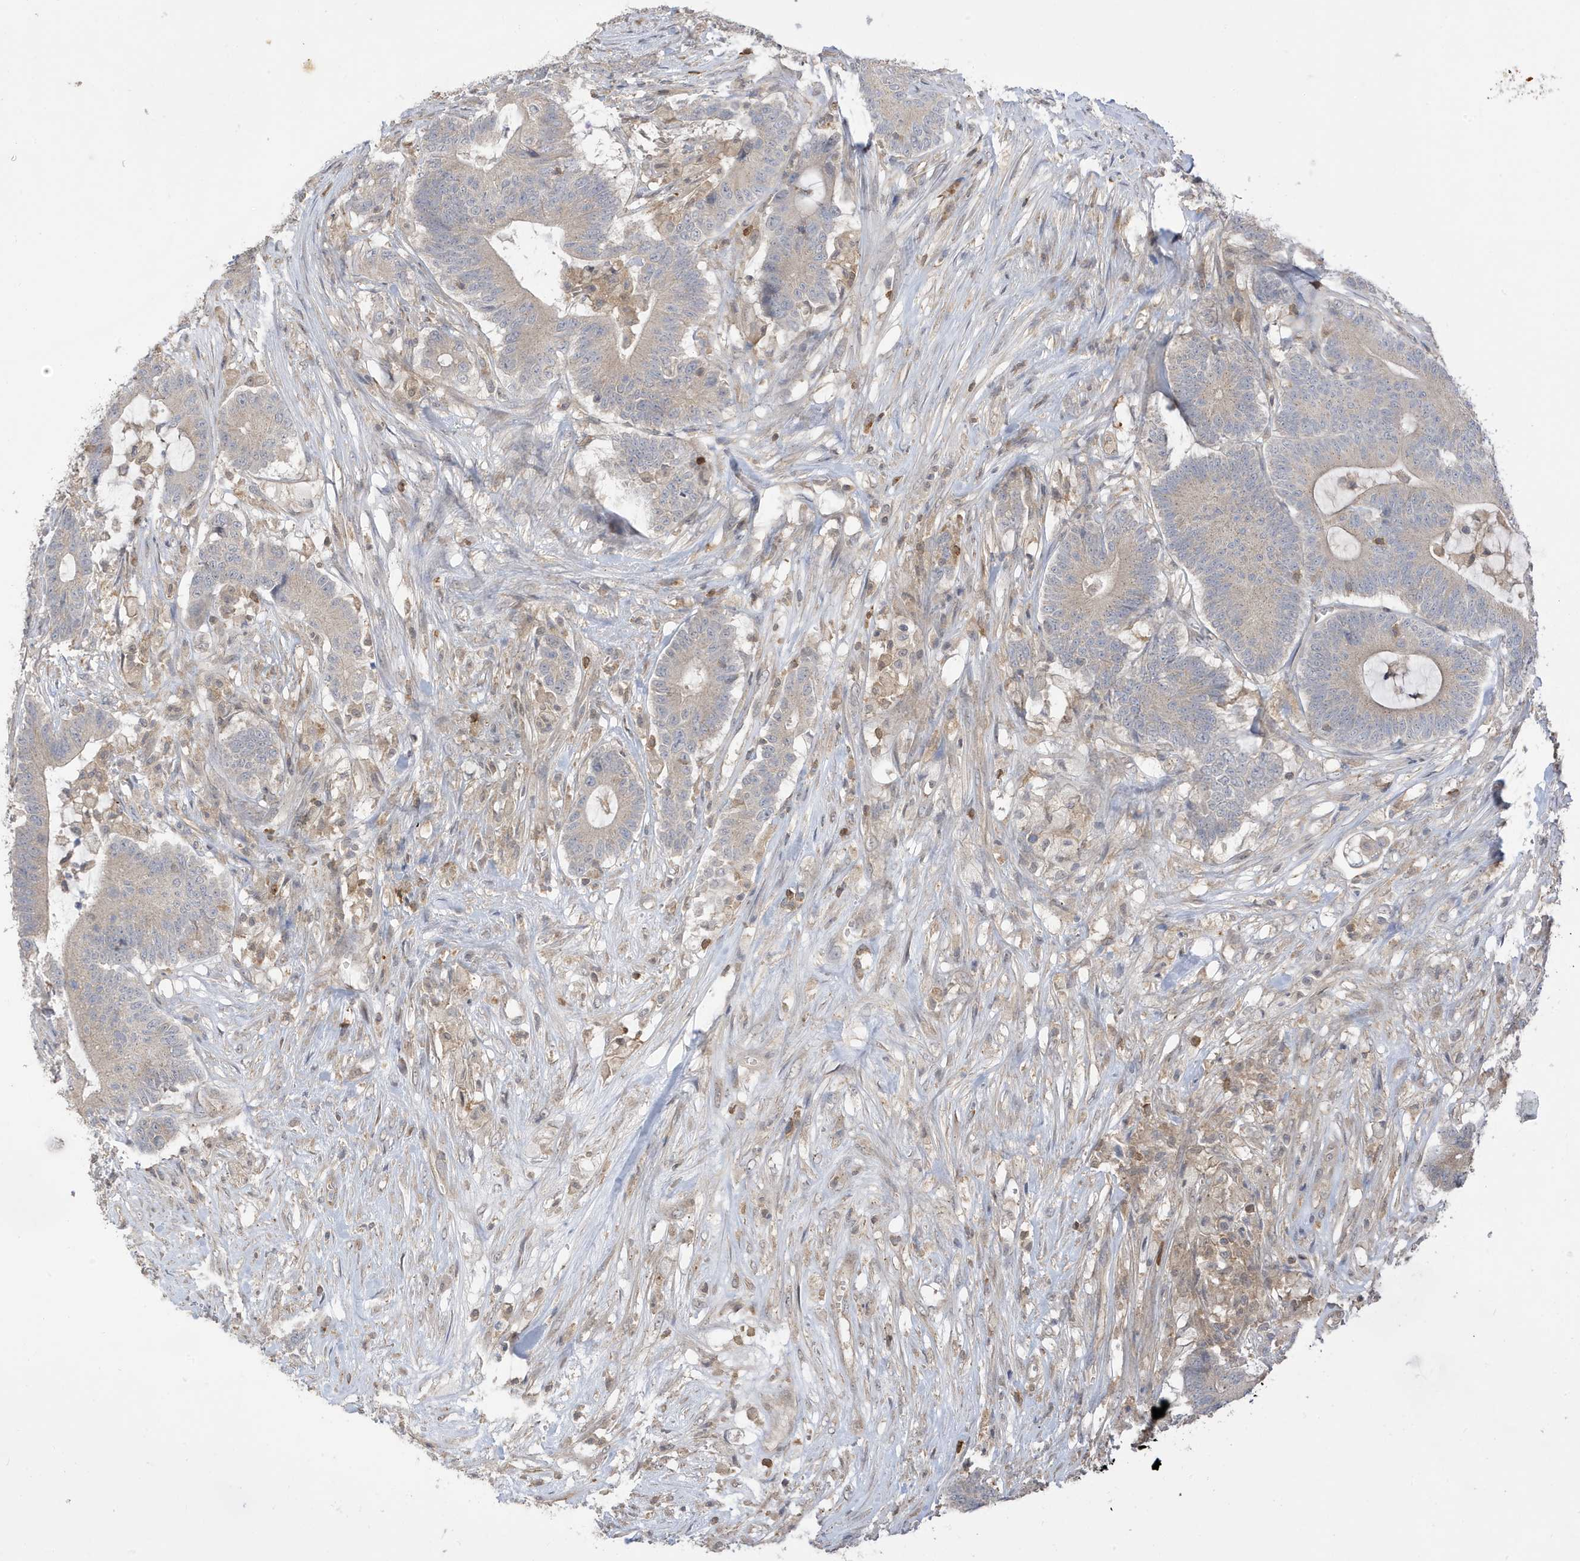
{"staining": {"intensity": "weak", "quantity": "<25%", "location": "cytoplasmic/membranous"}, "tissue": "colorectal cancer", "cell_type": "Tumor cells", "image_type": "cancer", "snomed": [{"axis": "morphology", "description": "Adenocarcinoma, NOS"}, {"axis": "topography", "description": "Colon"}], "caption": "Immunohistochemistry photomicrograph of human colorectal cancer (adenocarcinoma) stained for a protein (brown), which shows no expression in tumor cells.", "gene": "TAB3", "patient": {"sex": "female", "age": 84}}